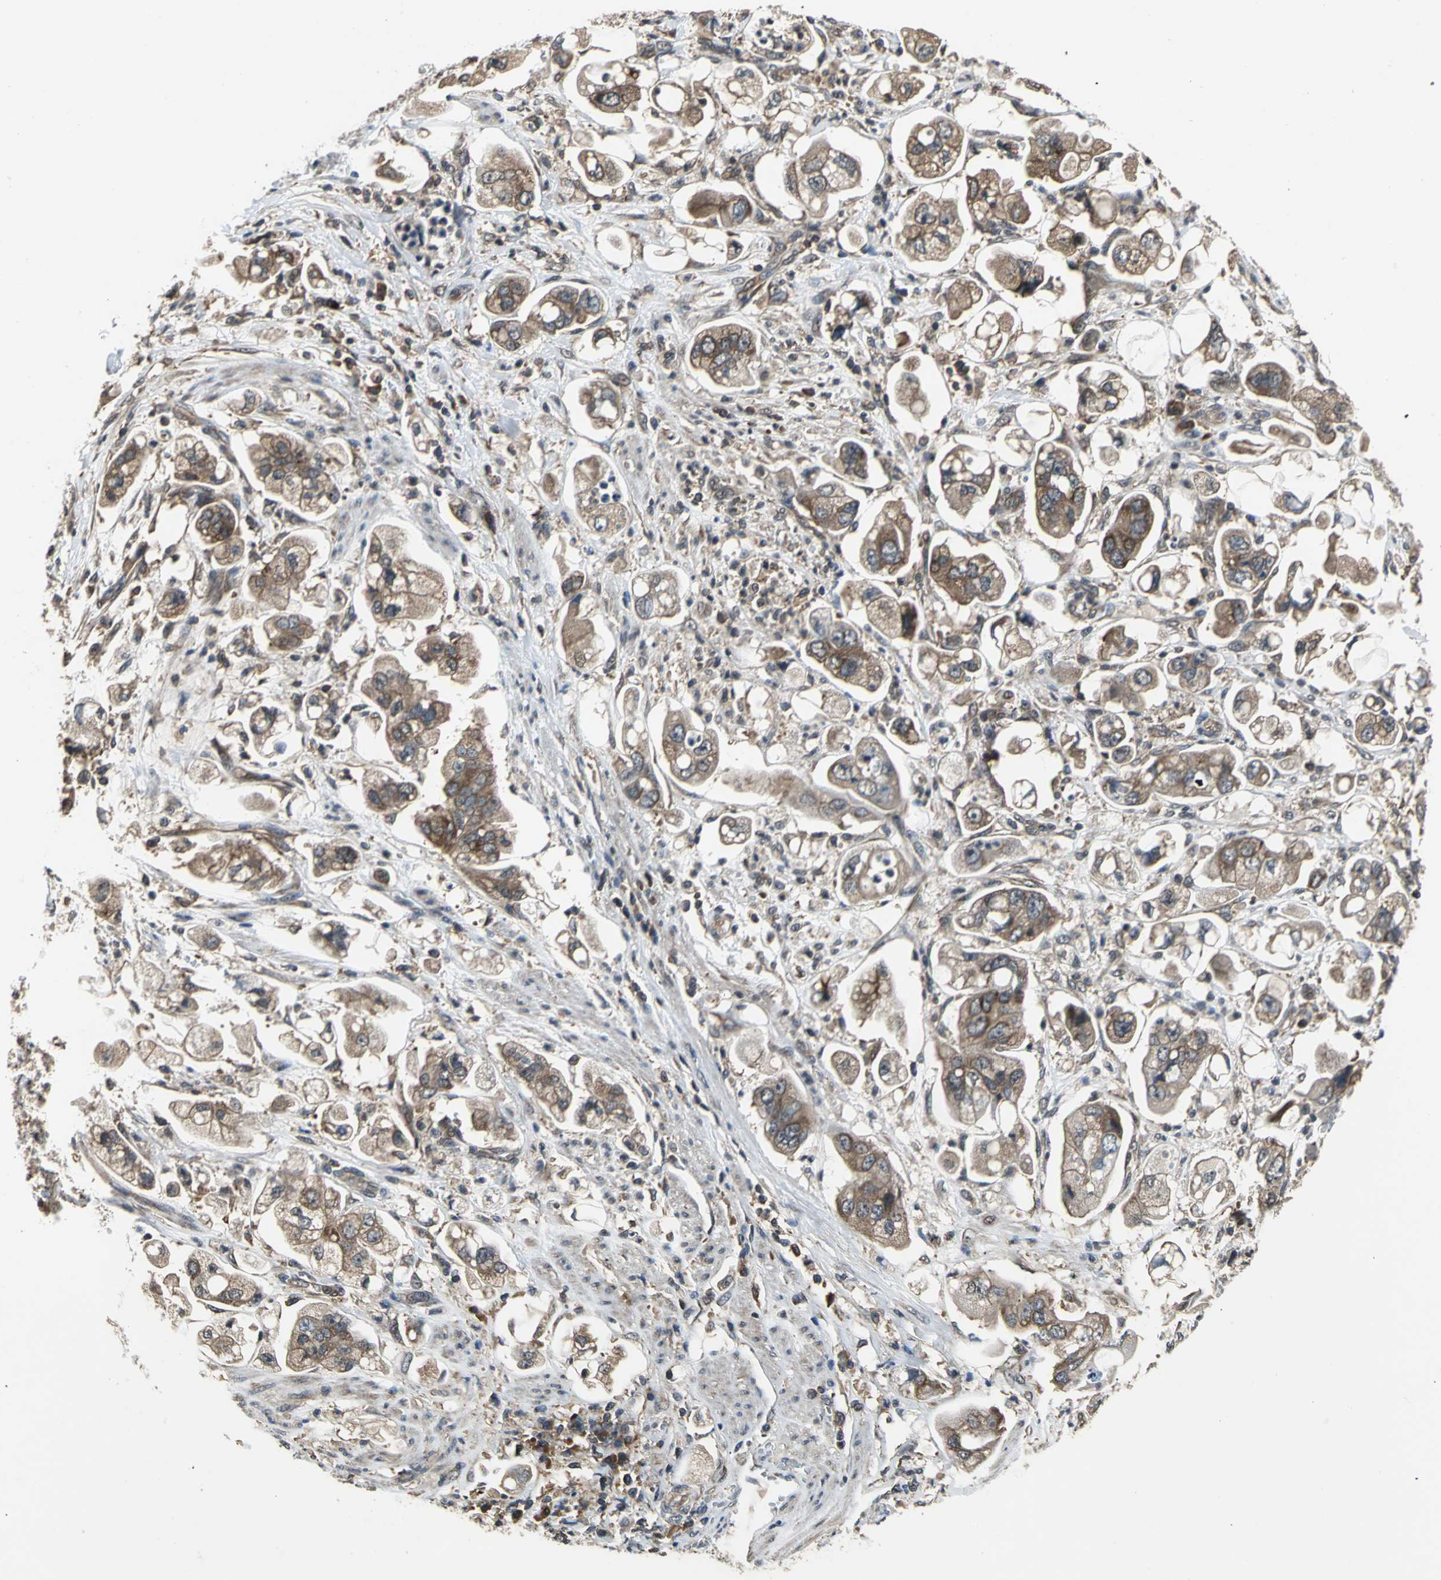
{"staining": {"intensity": "moderate", "quantity": ">75%", "location": "cytoplasmic/membranous"}, "tissue": "stomach cancer", "cell_type": "Tumor cells", "image_type": "cancer", "snomed": [{"axis": "morphology", "description": "Adenocarcinoma, NOS"}, {"axis": "topography", "description": "Stomach"}], "caption": "DAB (3,3'-diaminobenzidine) immunohistochemical staining of adenocarcinoma (stomach) exhibits moderate cytoplasmic/membranous protein staining in about >75% of tumor cells.", "gene": "EIF2B2", "patient": {"sex": "male", "age": 62}}